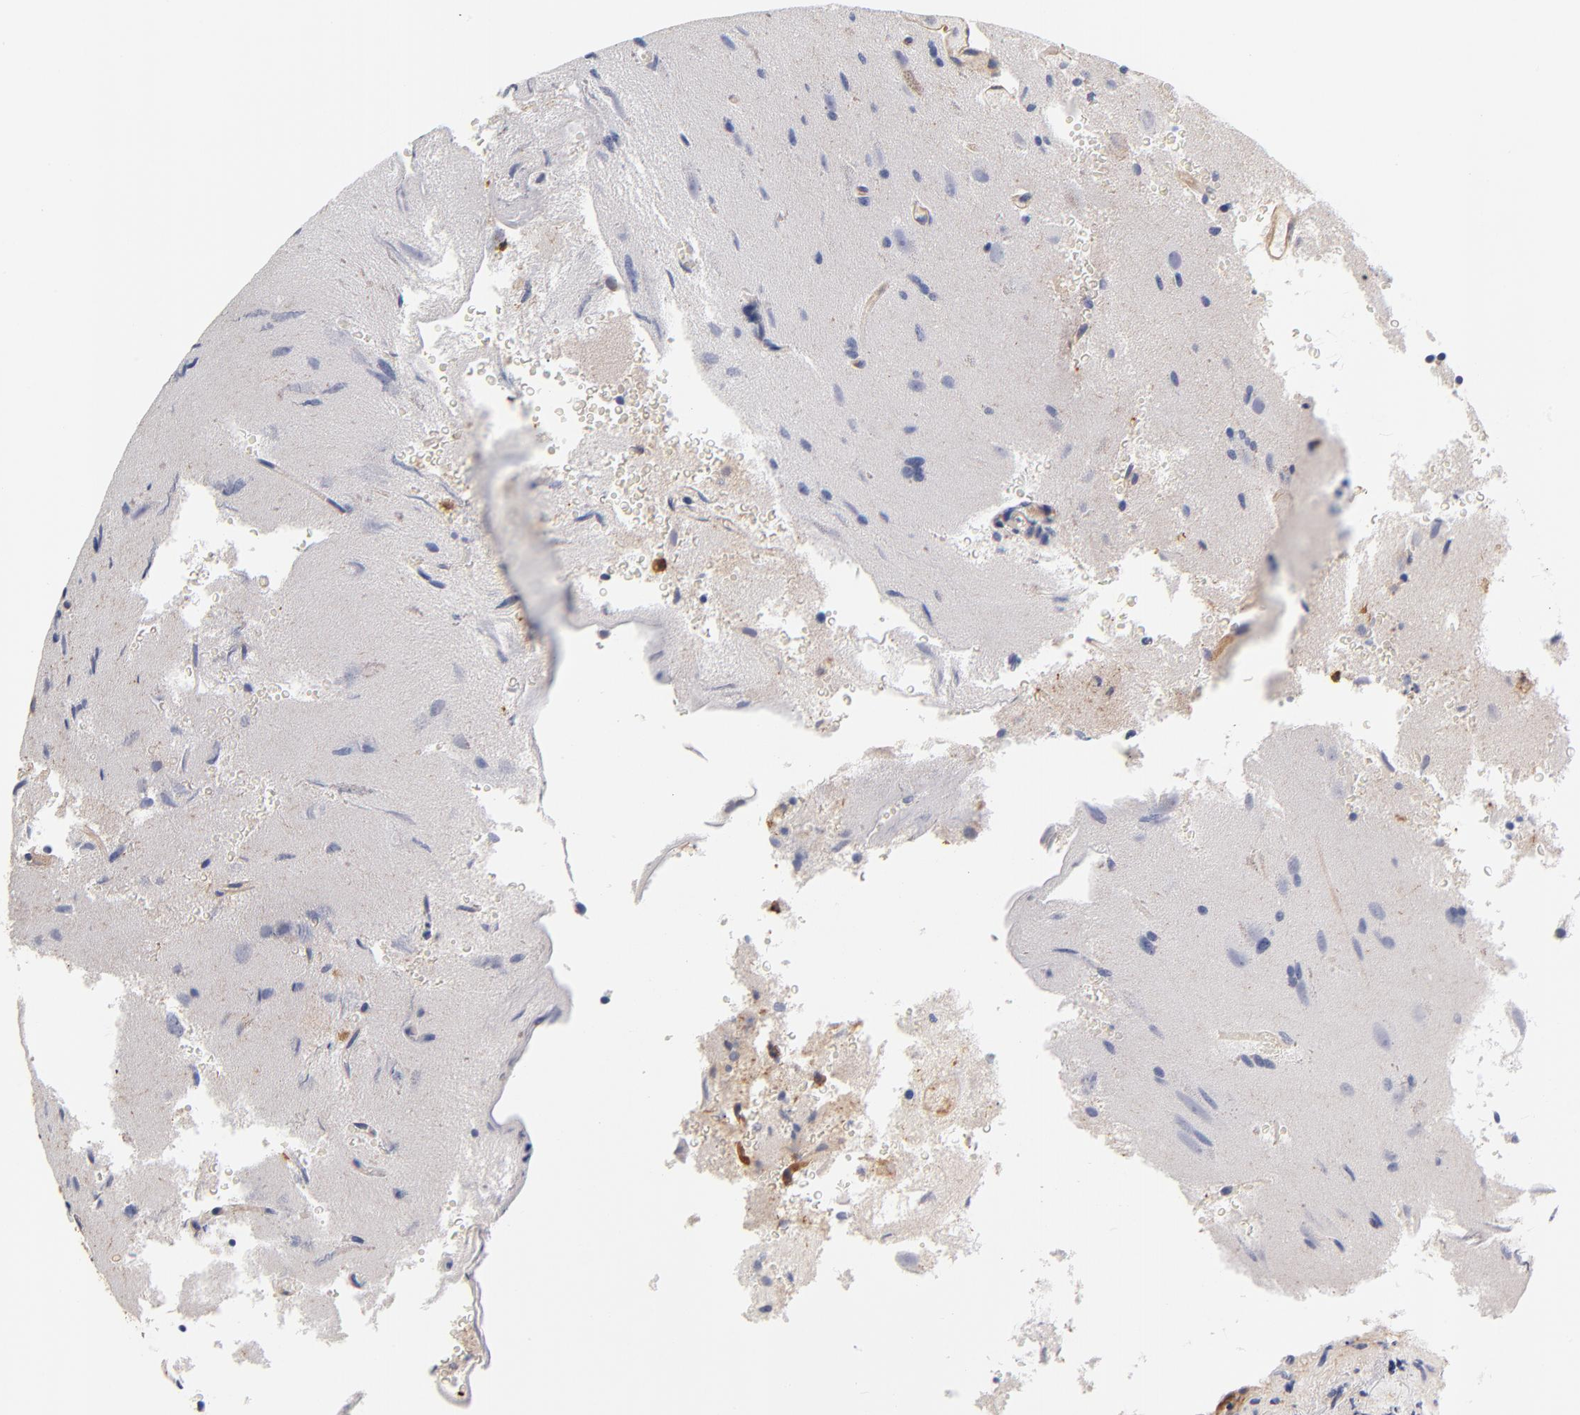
{"staining": {"intensity": "negative", "quantity": "none", "location": "none"}, "tissue": "glioma", "cell_type": "Tumor cells", "image_type": "cancer", "snomed": [{"axis": "morphology", "description": "Normal tissue, NOS"}, {"axis": "morphology", "description": "Glioma, malignant, High grade"}, {"axis": "topography", "description": "Cerebral cortex"}], "caption": "High power microscopy photomicrograph of an immunohistochemistry (IHC) photomicrograph of glioma, revealing no significant expression in tumor cells.", "gene": "FCMR", "patient": {"sex": "male", "age": 75}}